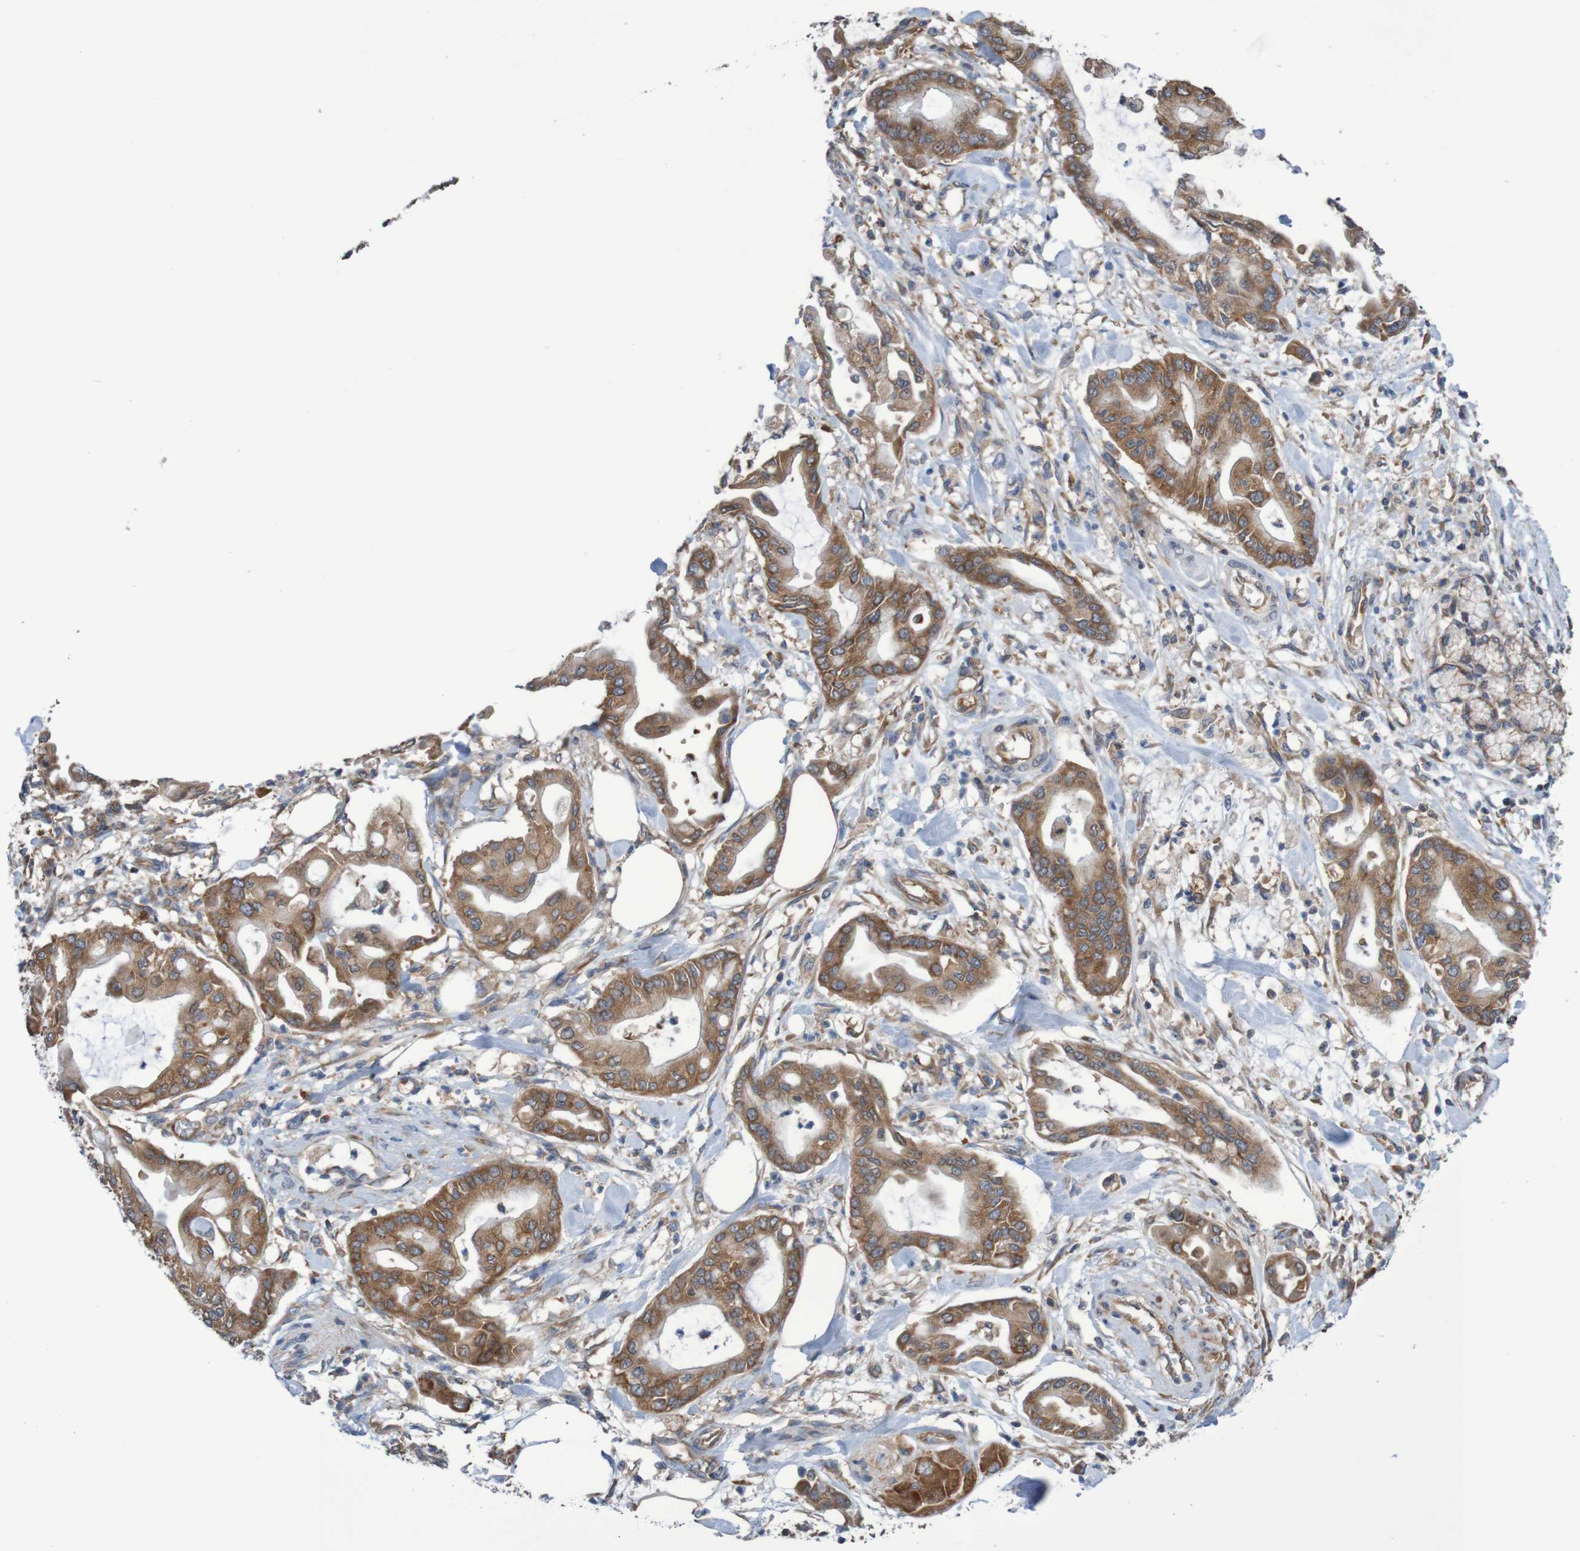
{"staining": {"intensity": "moderate", "quantity": ">75%", "location": "cytoplasmic/membranous"}, "tissue": "pancreatic cancer", "cell_type": "Tumor cells", "image_type": "cancer", "snomed": [{"axis": "morphology", "description": "Adenocarcinoma, NOS"}, {"axis": "morphology", "description": "Adenocarcinoma, metastatic, NOS"}, {"axis": "topography", "description": "Lymph node"}, {"axis": "topography", "description": "Pancreas"}, {"axis": "topography", "description": "Duodenum"}], "caption": "Protein staining exhibits moderate cytoplasmic/membranous expression in about >75% of tumor cells in pancreatic cancer.", "gene": "LRRC47", "patient": {"sex": "female", "age": 64}}